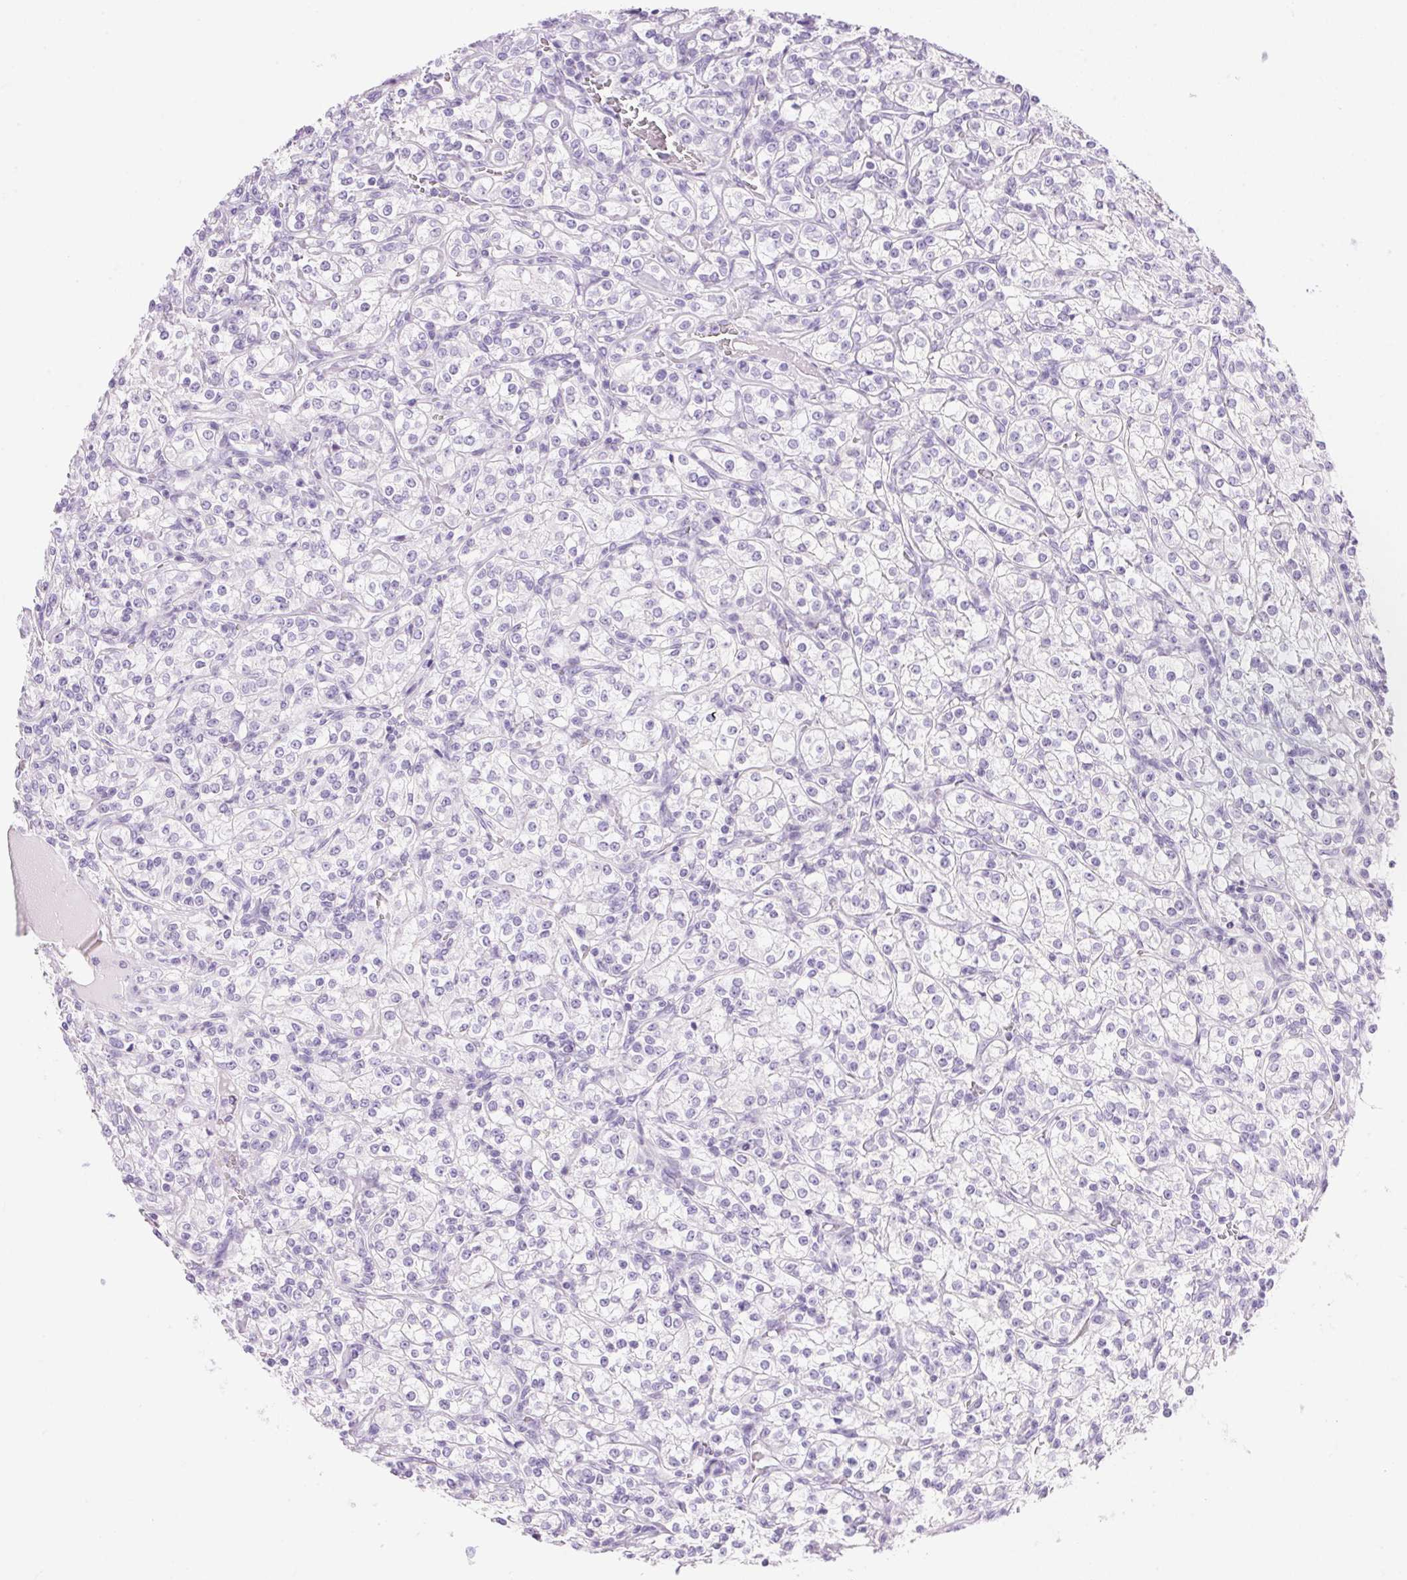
{"staining": {"intensity": "negative", "quantity": "none", "location": "none"}, "tissue": "renal cancer", "cell_type": "Tumor cells", "image_type": "cancer", "snomed": [{"axis": "morphology", "description": "Adenocarcinoma, NOS"}, {"axis": "topography", "description": "Kidney"}], "caption": "Histopathology image shows no significant protein staining in tumor cells of renal cancer (adenocarcinoma).", "gene": "DHCR24", "patient": {"sex": "male", "age": 77}}